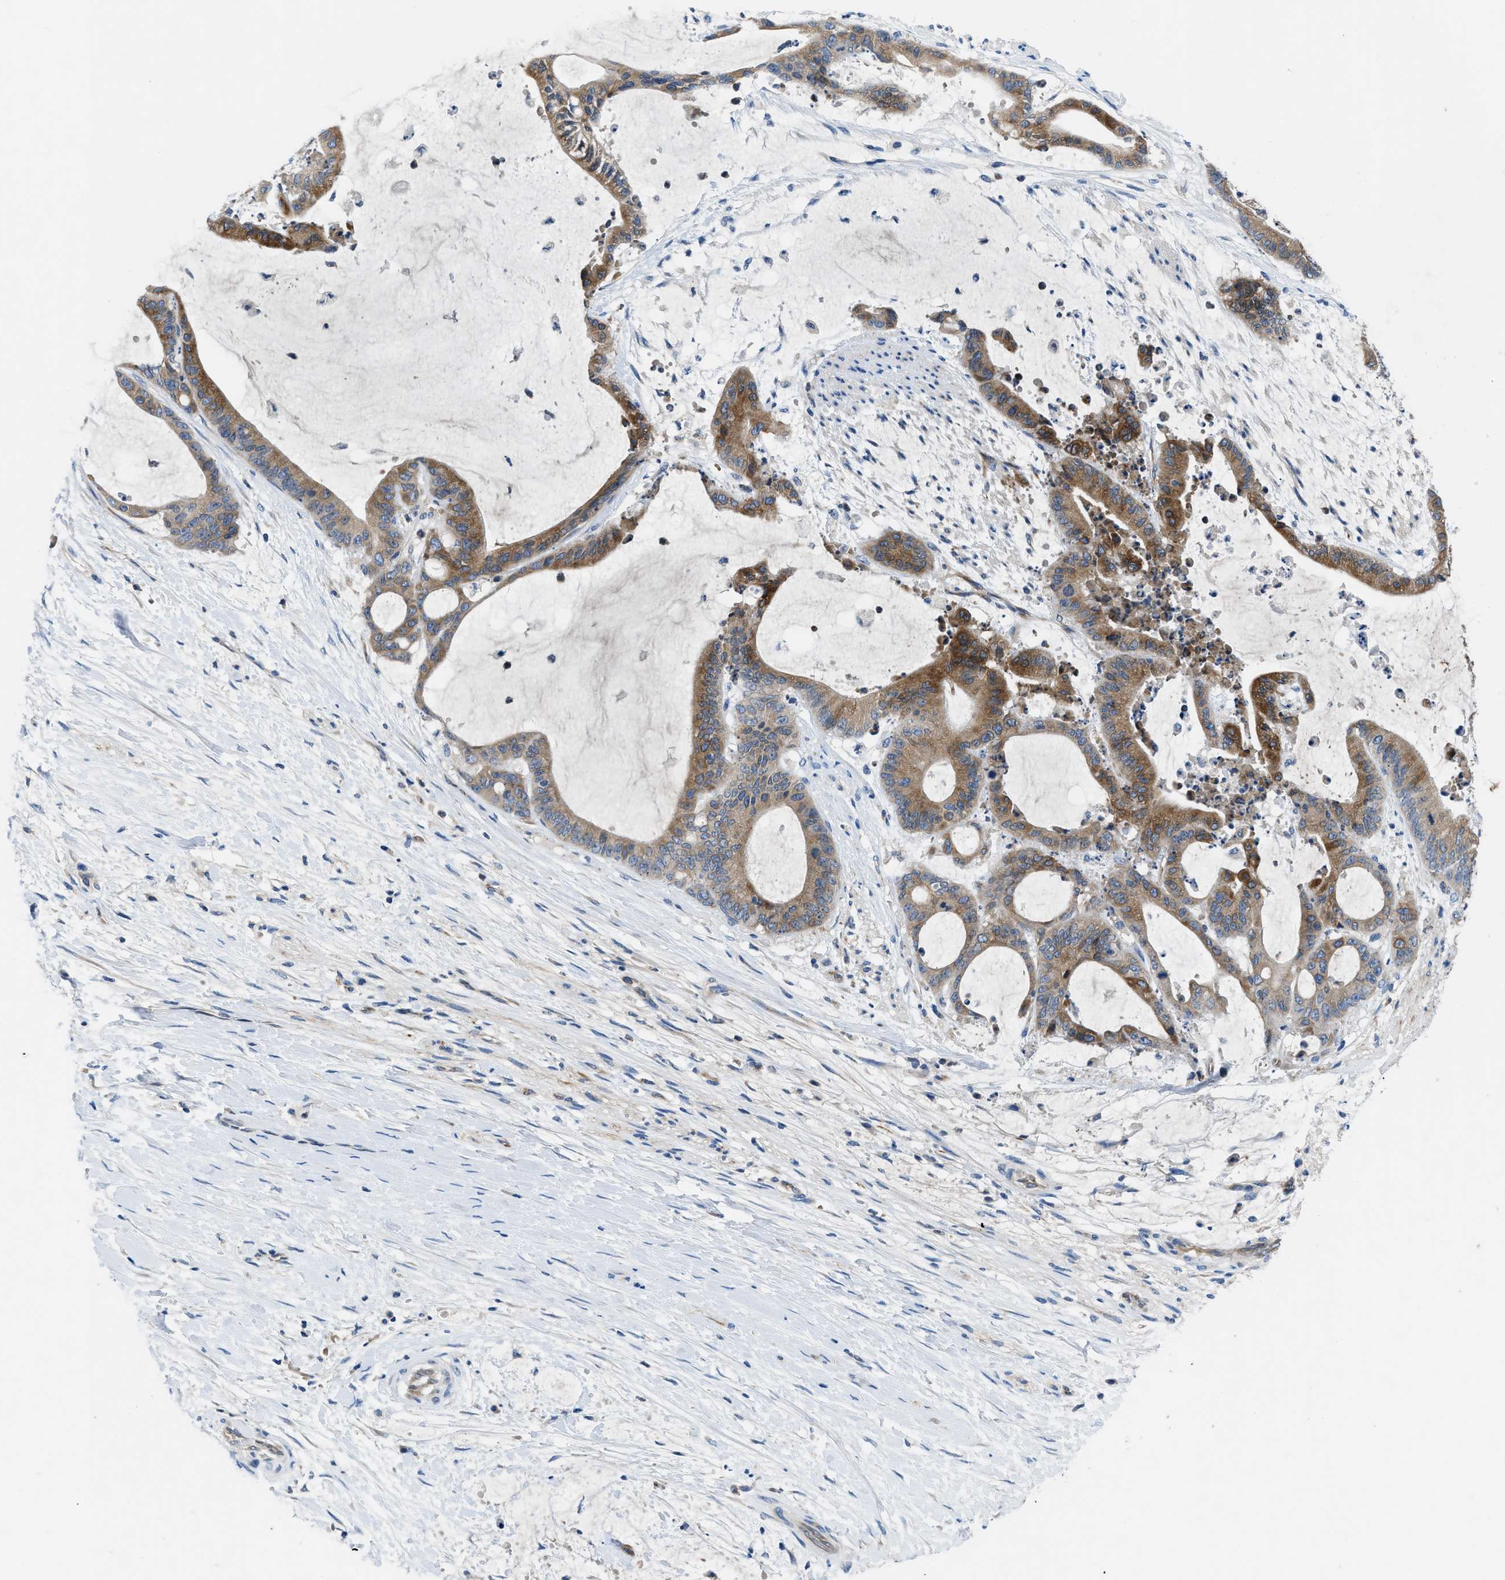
{"staining": {"intensity": "moderate", "quantity": ">75%", "location": "cytoplasmic/membranous"}, "tissue": "liver cancer", "cell_type": "Tumor cells", "image_type": "cancer", "snomed": [{"axis": "morphology", "description": "Cholangiocarcinoma"}, {"axis": "topography", "description": "Liver"}], "caption": "A histopathology image of cholangiocarcinoma (liver) stained for a protein exhibits moderate cytoplasmic/membranous brown staining in tumor cells.", "gene": "PGR", "patient": {"sex": "female", "age": 73}}